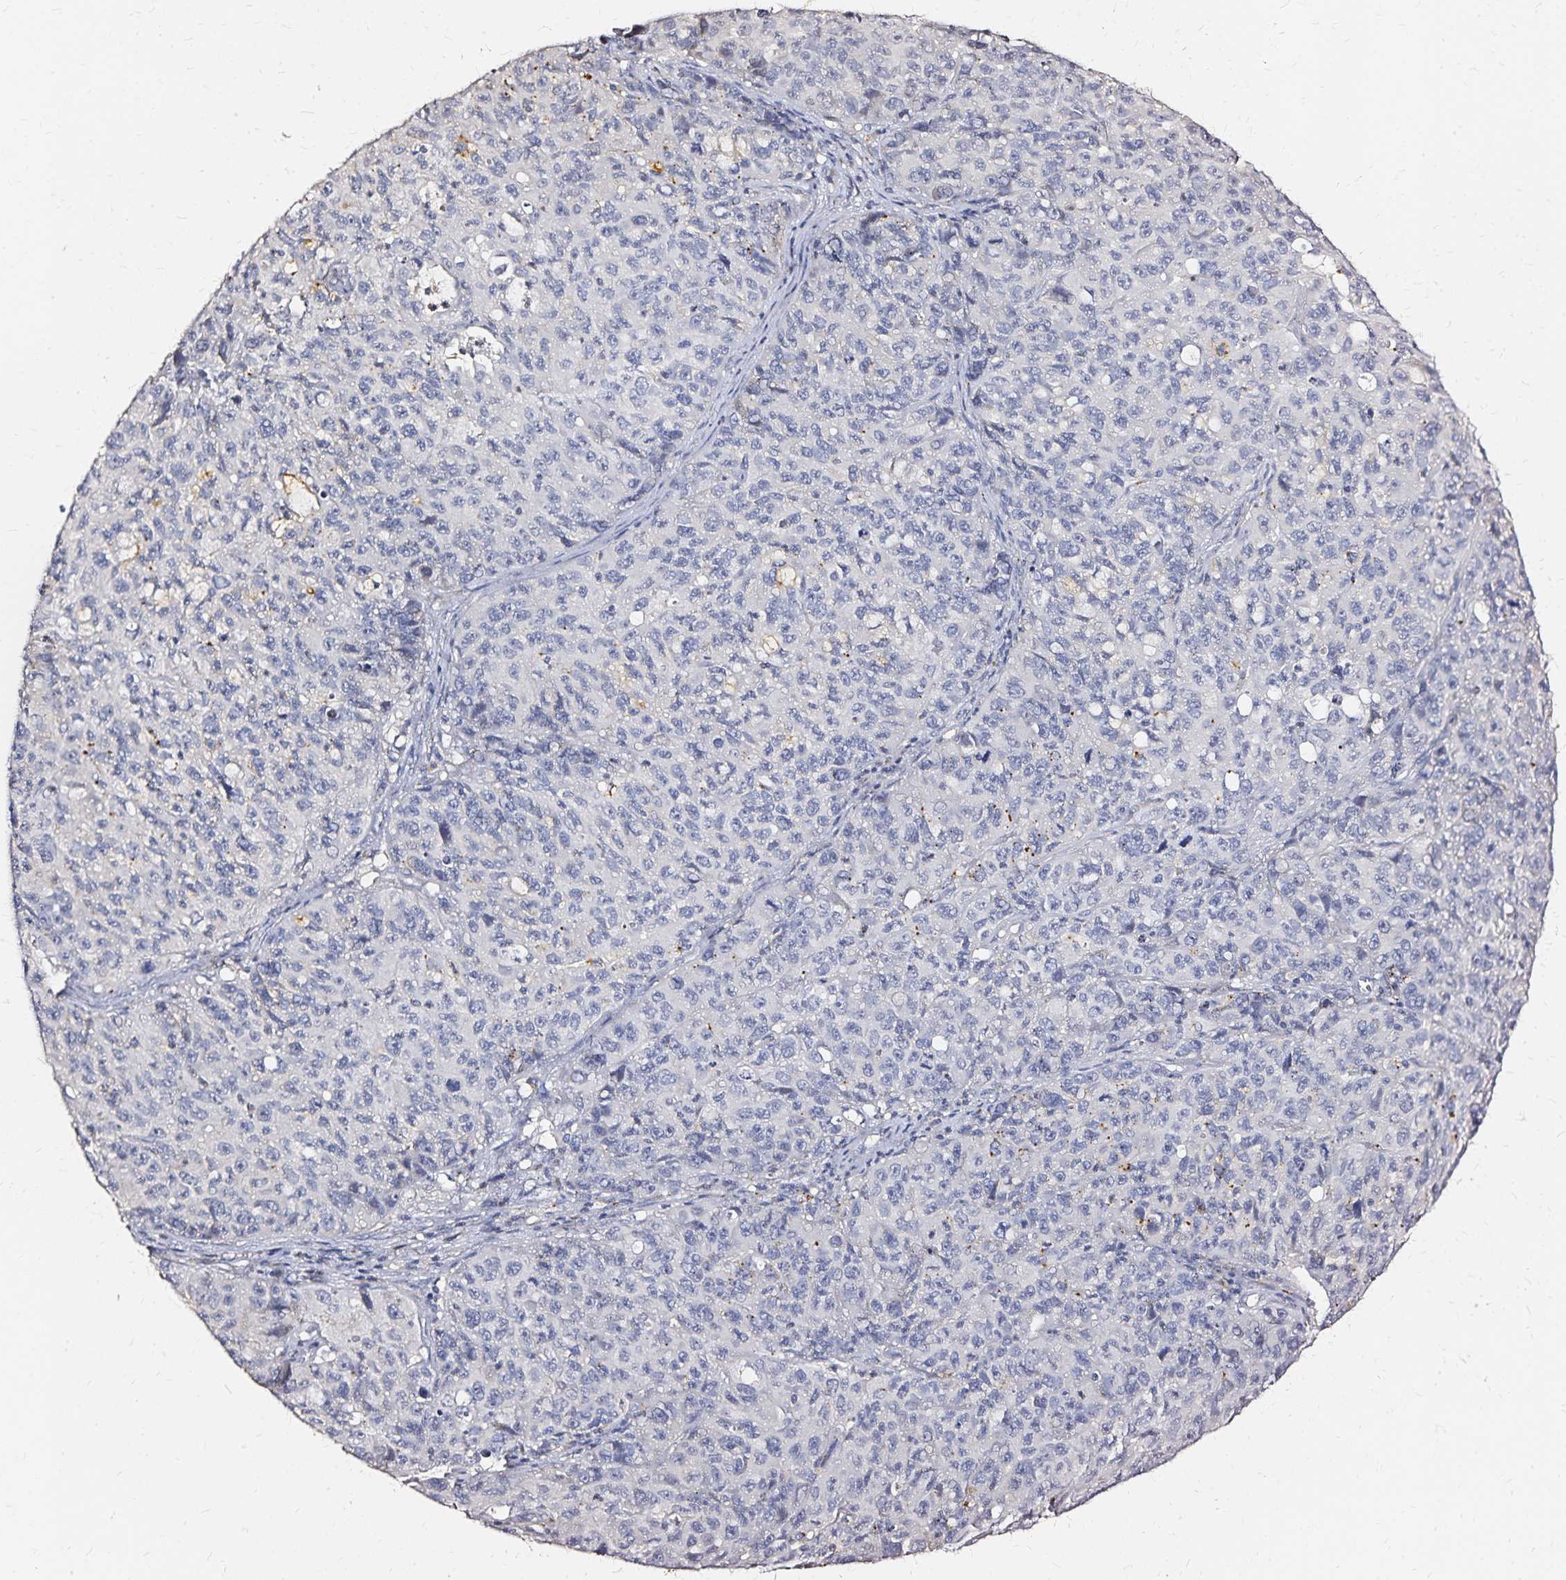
{"staining": {"intensity": "negative", "quantity": "none", "location": "none"}, "tissue": "cervical cancer", "cell_type": "Tumor cells", "image_type": "cancer", "snomed": [{"axis": "morphology", "description": "Squamous cell carcinoma, NOS"}, {"axis": "topography", "description": "Cervix"}], "caption": "This image is of cervical cancer (squamous cell carcinoma) stained with IHC to label a protein in brown with the nuclei are counter-stained blue. There is no expression in tumor cells.", "gene": "SLC5A1", "patient": {"sex": "female", "age": 28}}